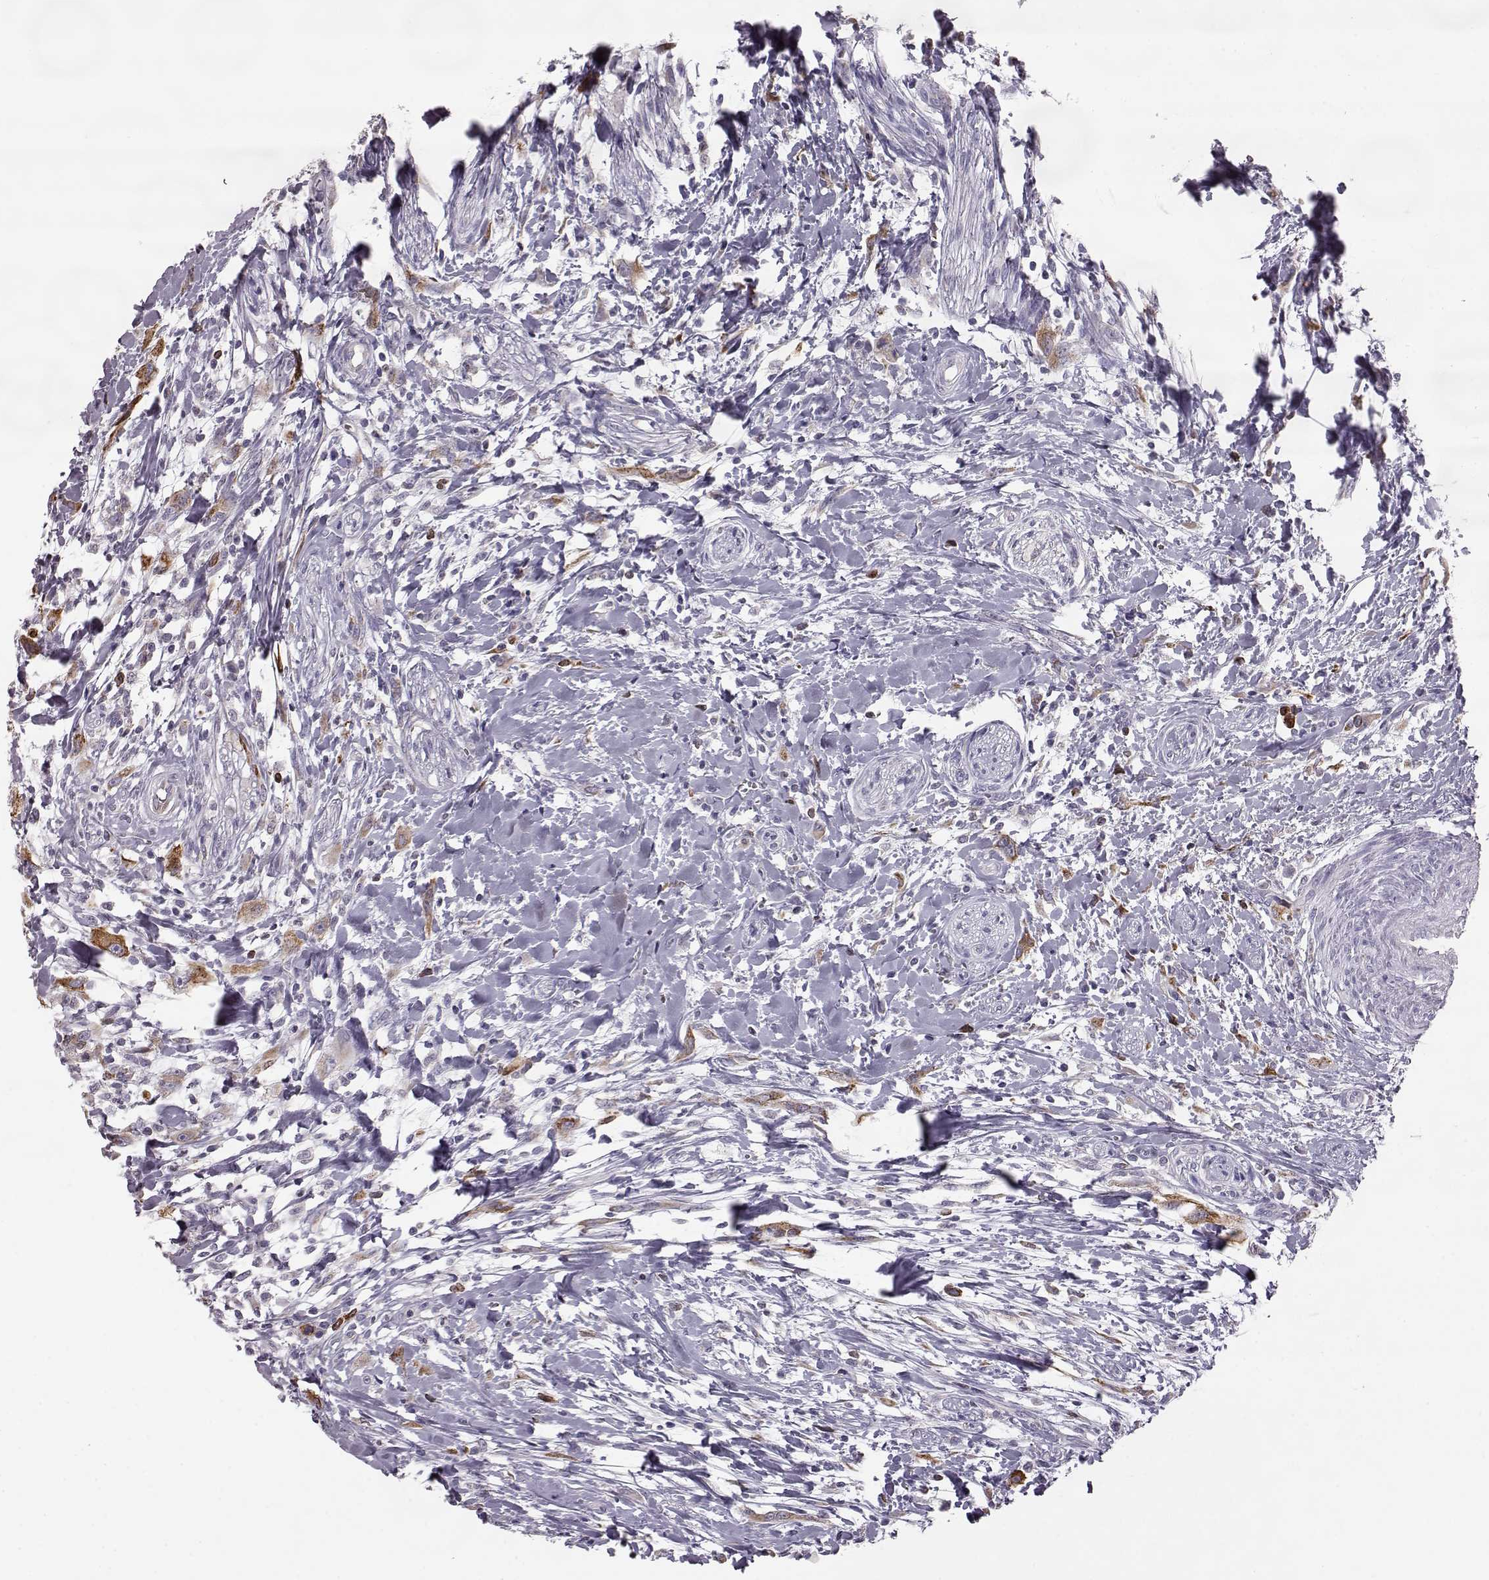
{"staining": {"intensity": "moderate", "quantity": "25%-75%", "location": "cytoplasmic/membranous"}, "tissue": "head and neck cancer", "cell_type": "Tumor cells", "image_type": "cancer", "snomed": [{"axis": "morphology", "description": "Squamous cell carcinoma, NOS"}, {"axis": "morphology", "description": "Squamous cell carcinoma, metastatic, NOS"}, {"axis": "topography", "description": "Oral tissue"}, {"axis": "topography", "description": "Head-Neck"}], "caption": "About 25%-75% of tumor cells in head and neck metastatic squamous cell carcinoma demonstrate moderate cytoplasmic/membranous protein staining as visualized by brown immunohistochemical staining.", "gene": "ELOVL5", "patient": {"sex": "female", "age": 85}}